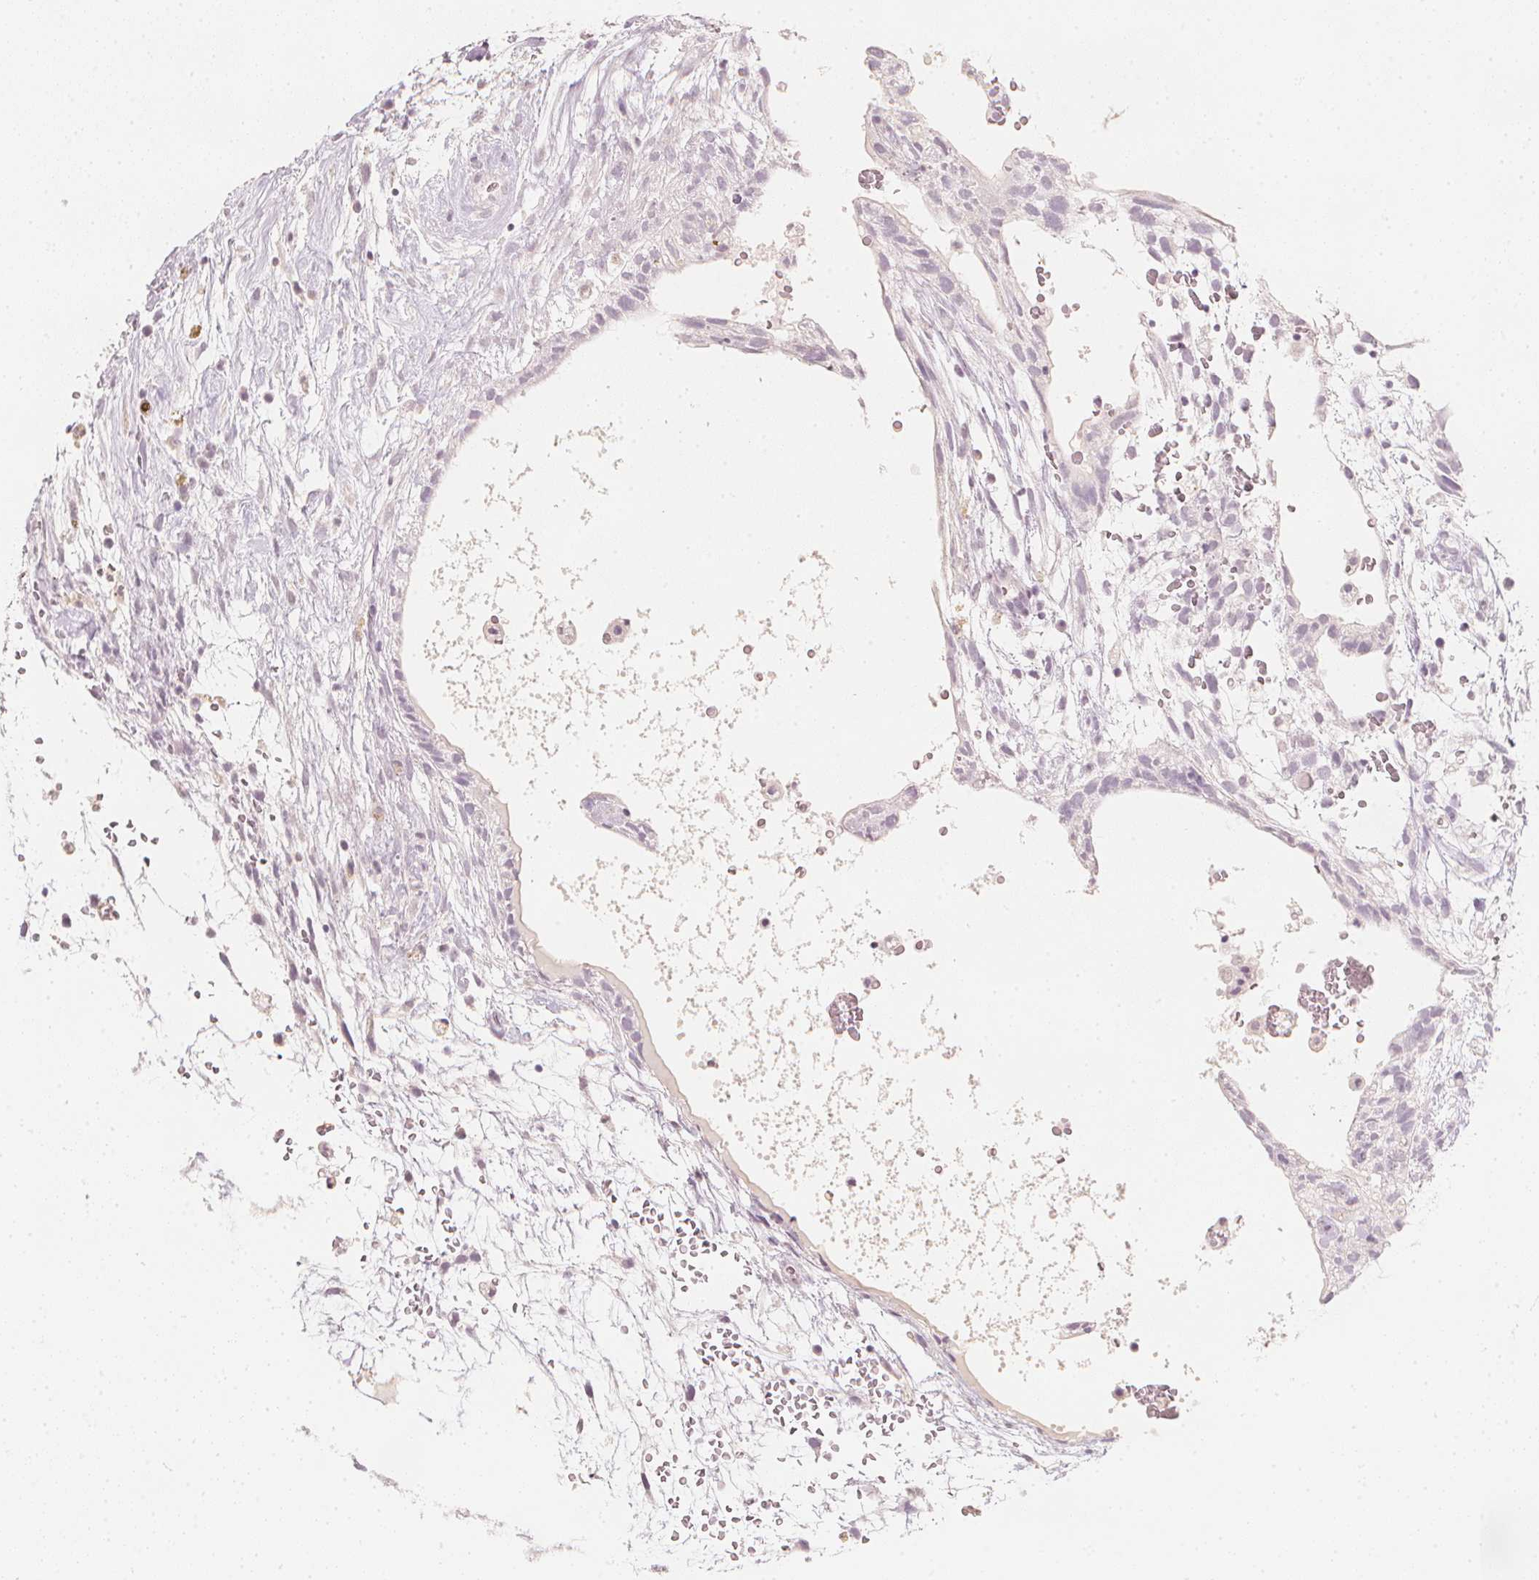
{"staining": {"intensity": "negative", "quantity": "none", "location": "none"}, "tissue": "testis cancer", "cell_type": "Tumor cells", "image_type": "cancer", "snomed": [{"axis": "morphology", "description": "Normal tissue, NOS"}, {"axis": "morphology", "description": "Carcinoma, Embryonal, NOS"}, {"axis": "topography", "description": "Testis"}], "caption": "There is no significant positivity in tumor cells of testis cancer (embryonal carcinoma).", "gene": "CALB1", "patient": {"sex": "male", "age": 32}}